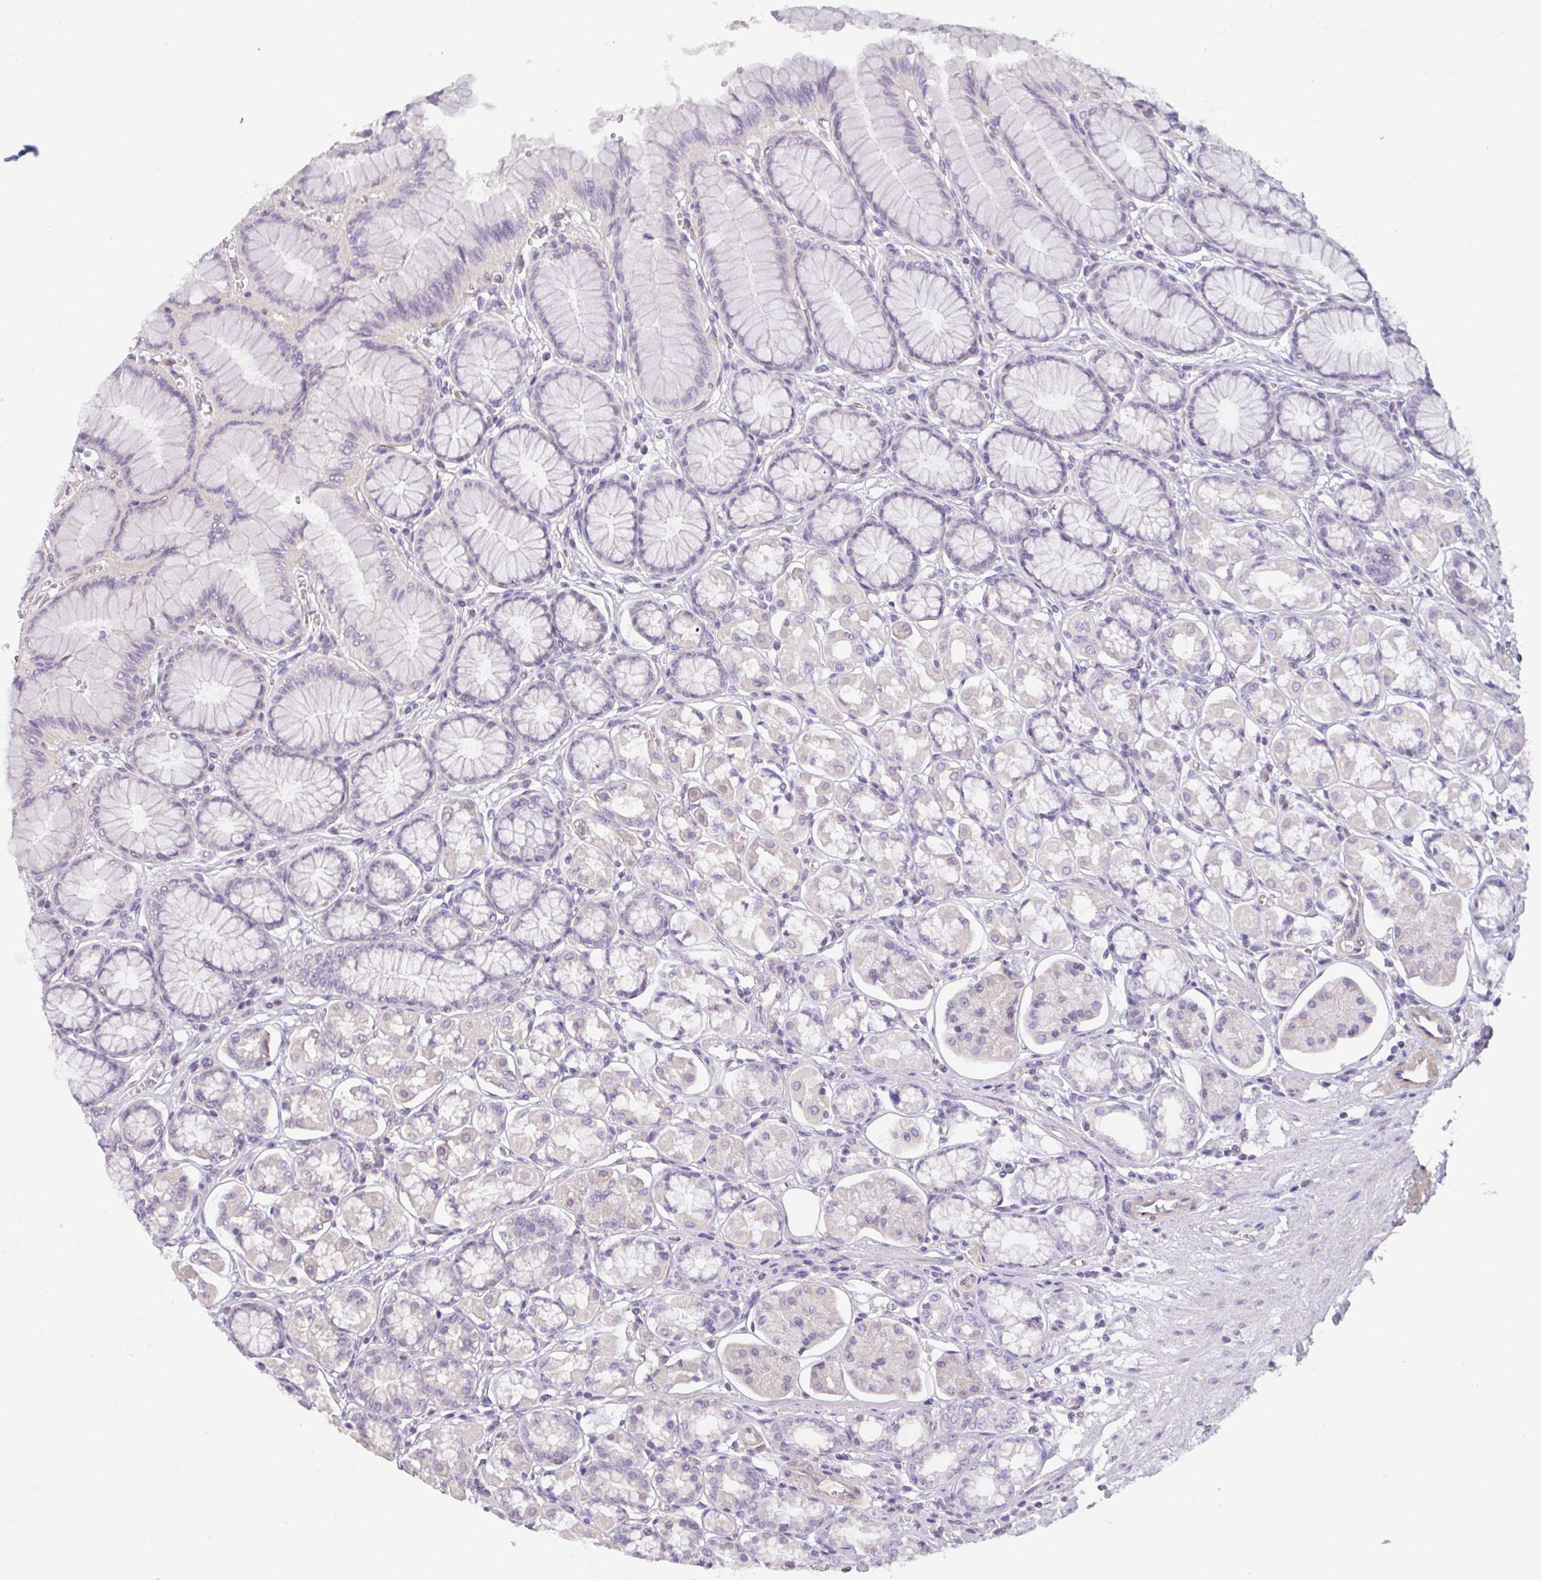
{"staining": {"intensity": "negative", "quantity": "none", "location": "none"}, "tissue": "stomach", "cell_type": "Glandular cells", "image_type": "normal", "snomed": [{"axis": "morphology", "description": "Normal tissue, NOS"}, {"axis": "topography", "description": "Stomach"}, {"axis": "topography", "description": "Stomach, lower"}], "caption": "Immunohistochemical staining of benign human stomach shows no significant staining in glandular cells.", "gene": "FILIP1", "patient": {"sex": "male", "age": 76}}